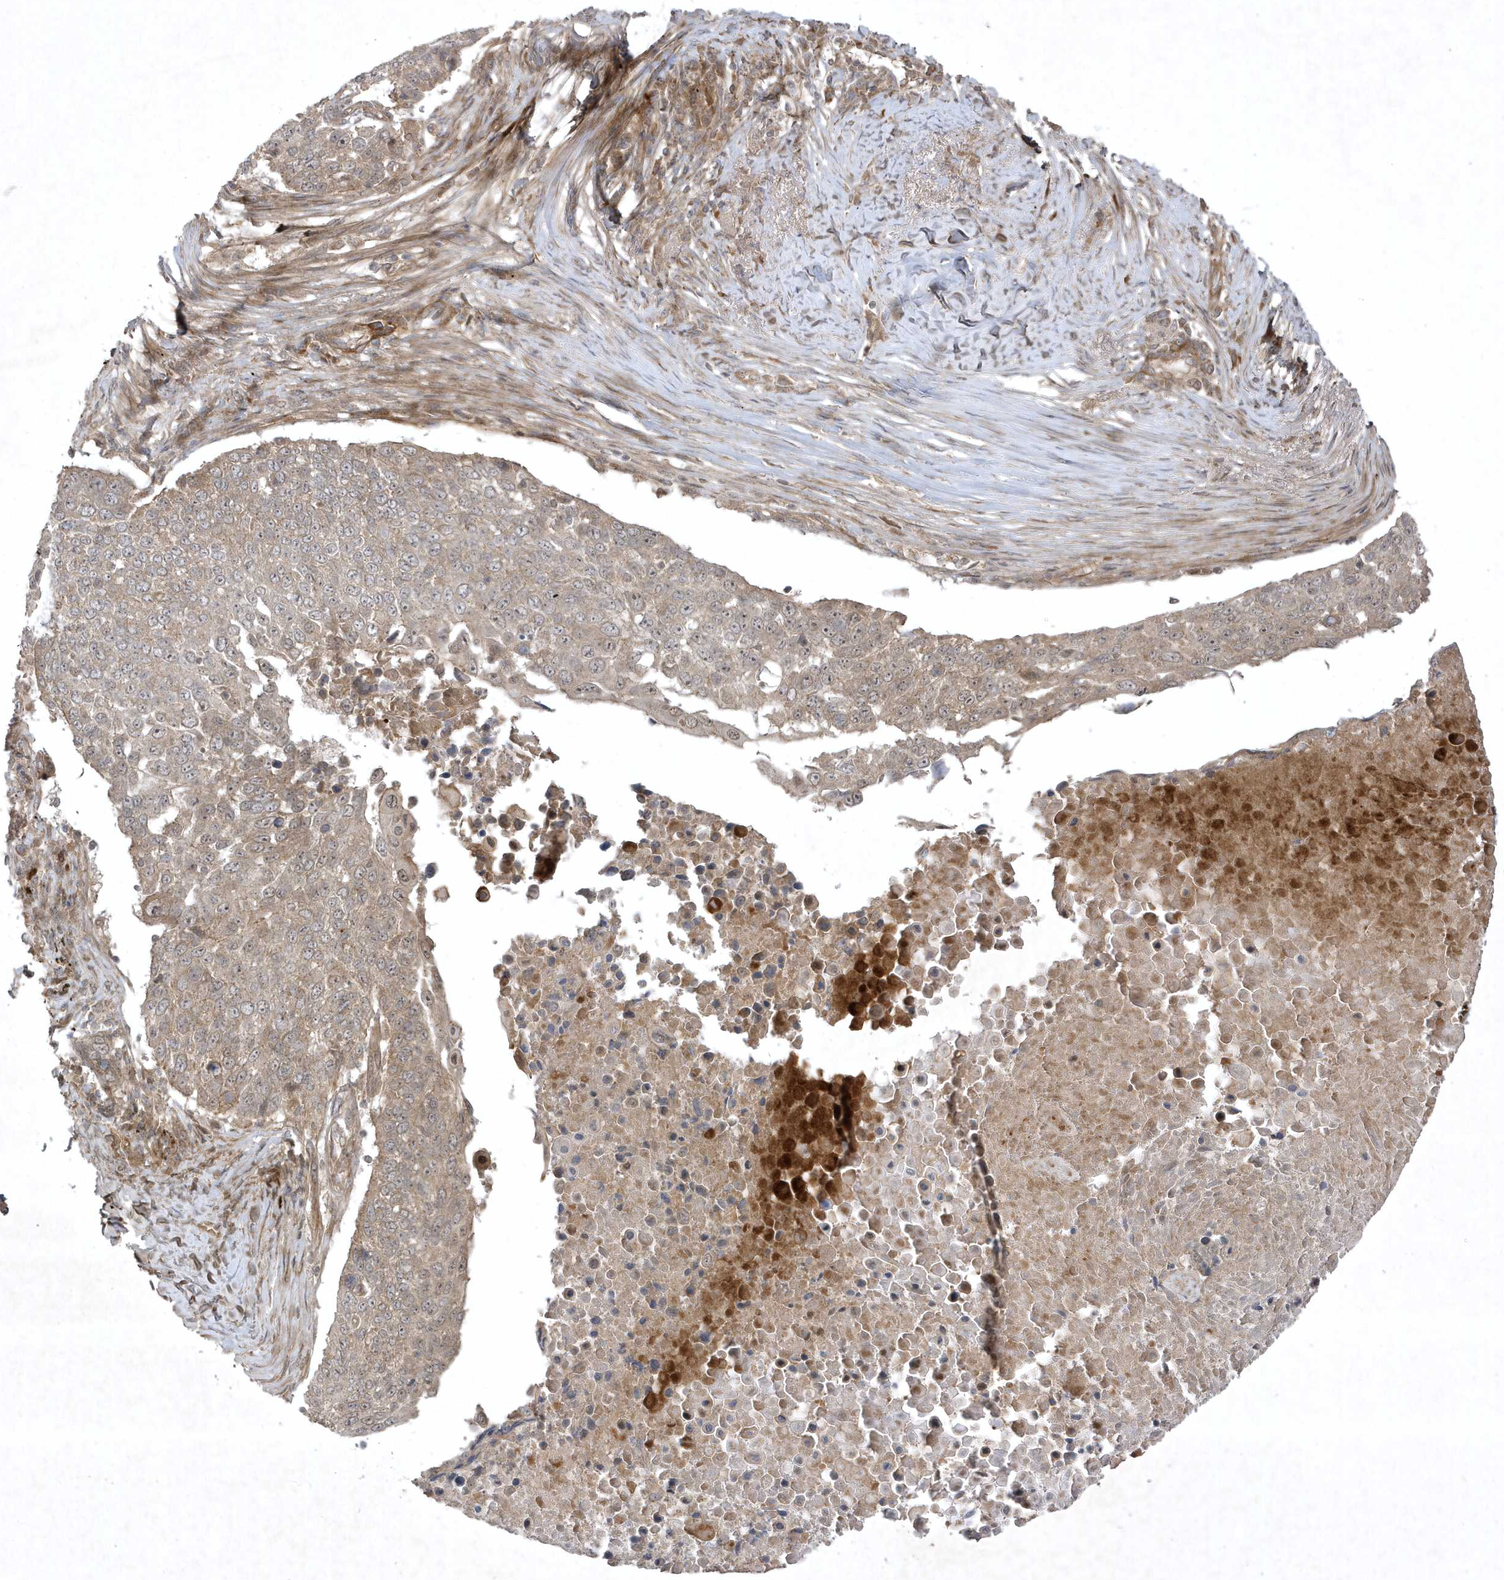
{"staining": {"intensity": "weak", "quantity": "25%-75%", "location": "cytoplasmic/membranous"}, "tissue": "lung cancer", "cell_type": "Tumor cells", "image_type": "cancer", "snomed": [{"axis": "morphology", "description": "Squamous cell carcinoma, NOS"}, {"axis": "topography", "description": "Lung"}], "caption": "A micrograph showing weak cytoplasmic/membranous expression in about 25%-75% of tumor cells in squamous cell carcinoma (lung), as visualized by brown immunohistochemical staining.", "gene": "FAM83C", "patient": {"sex": "male", "age": 66}}